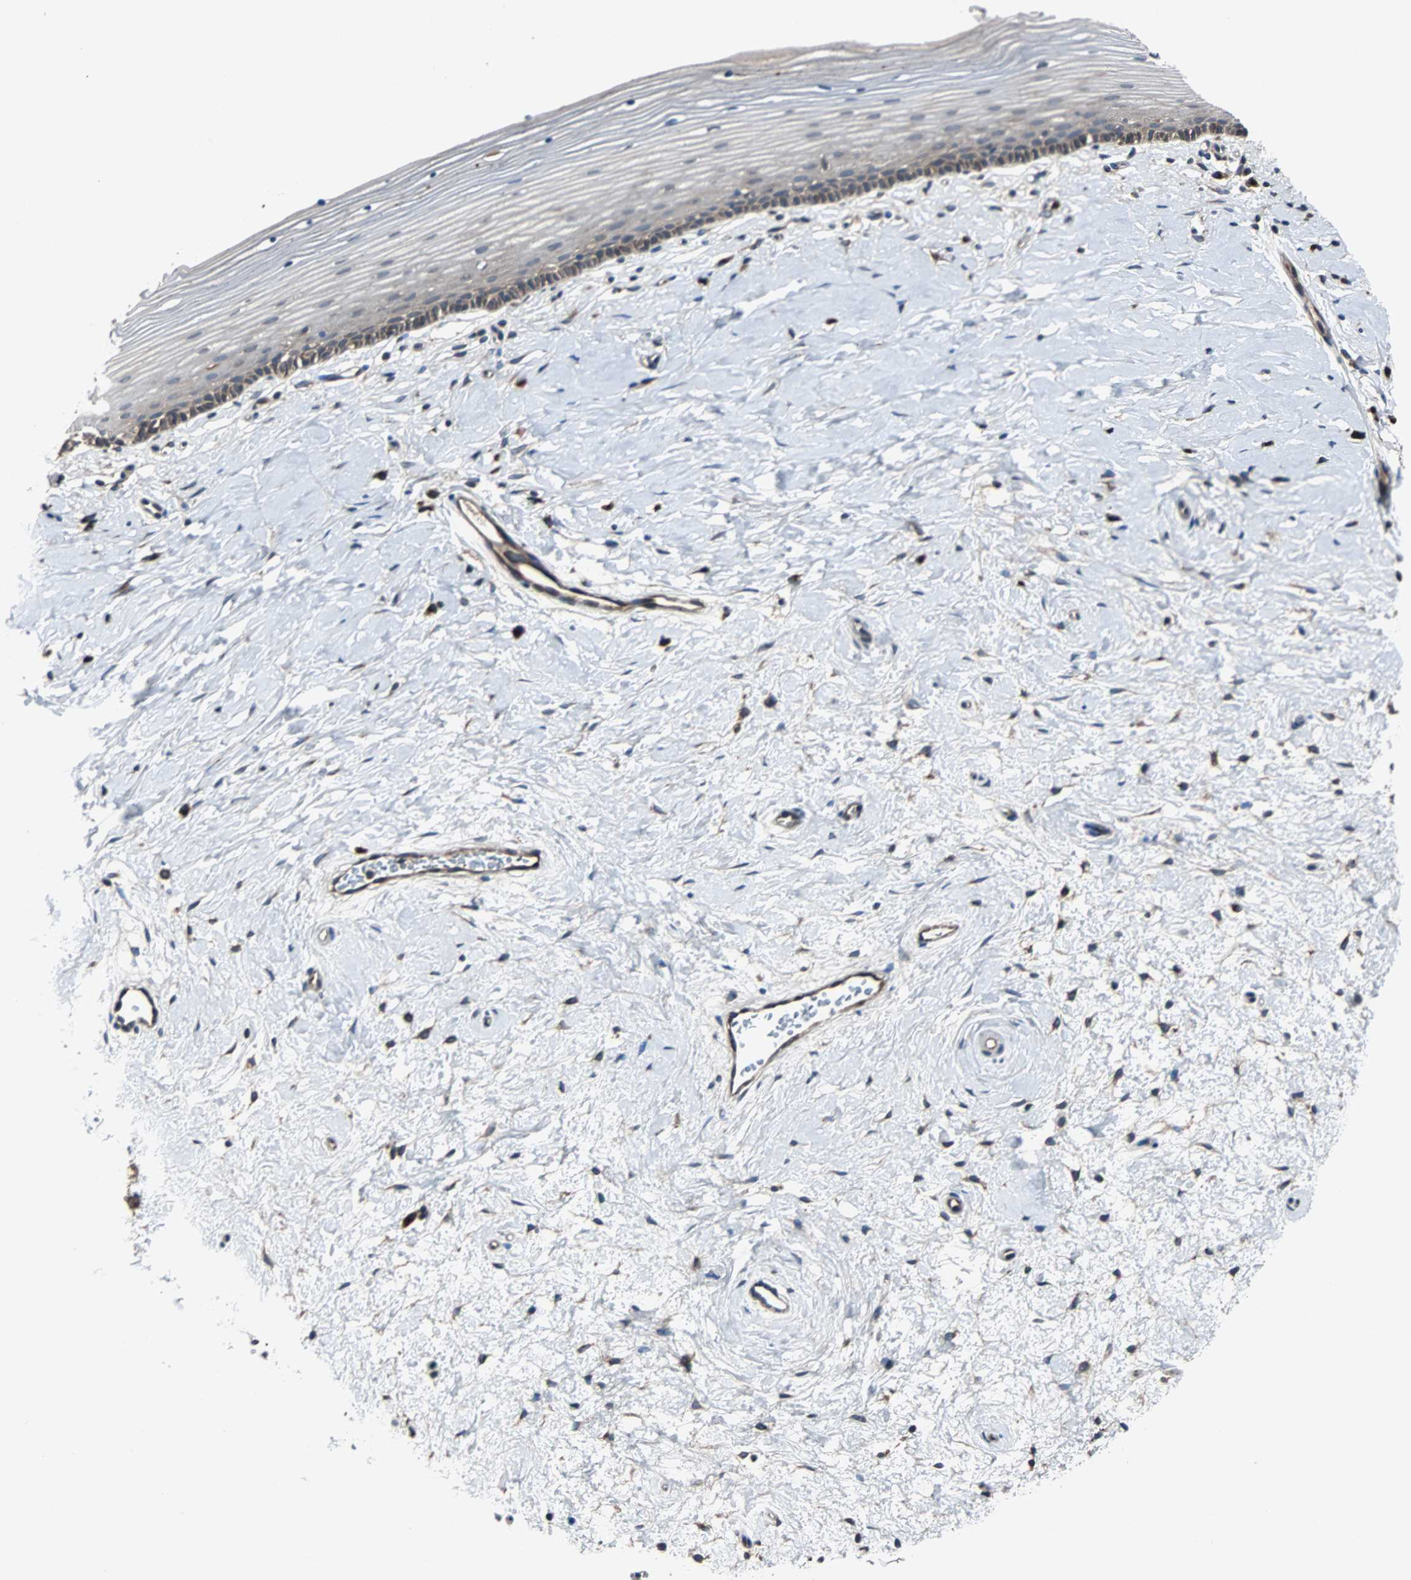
{"staining": {"intensity": "moderate", "quantity": ">75%", "location": "cytoplasmic/membranous"}, "tissue": "cervix", "cell_type": "Glandular cells", "image_type": "normal", "snomed": [{"axis": "morphology", "description": "Normal tissue, NOS"}, {"axis": "topography", "description": "Cervix"}], "caption": "Immunohistochemical staining of normal human cervix displays moderate cytoplasmic/membranous protein positivity in about >75% of glandular cells.", "gene": "ARF1", "patient": {"sex": "female", "age": 39}}